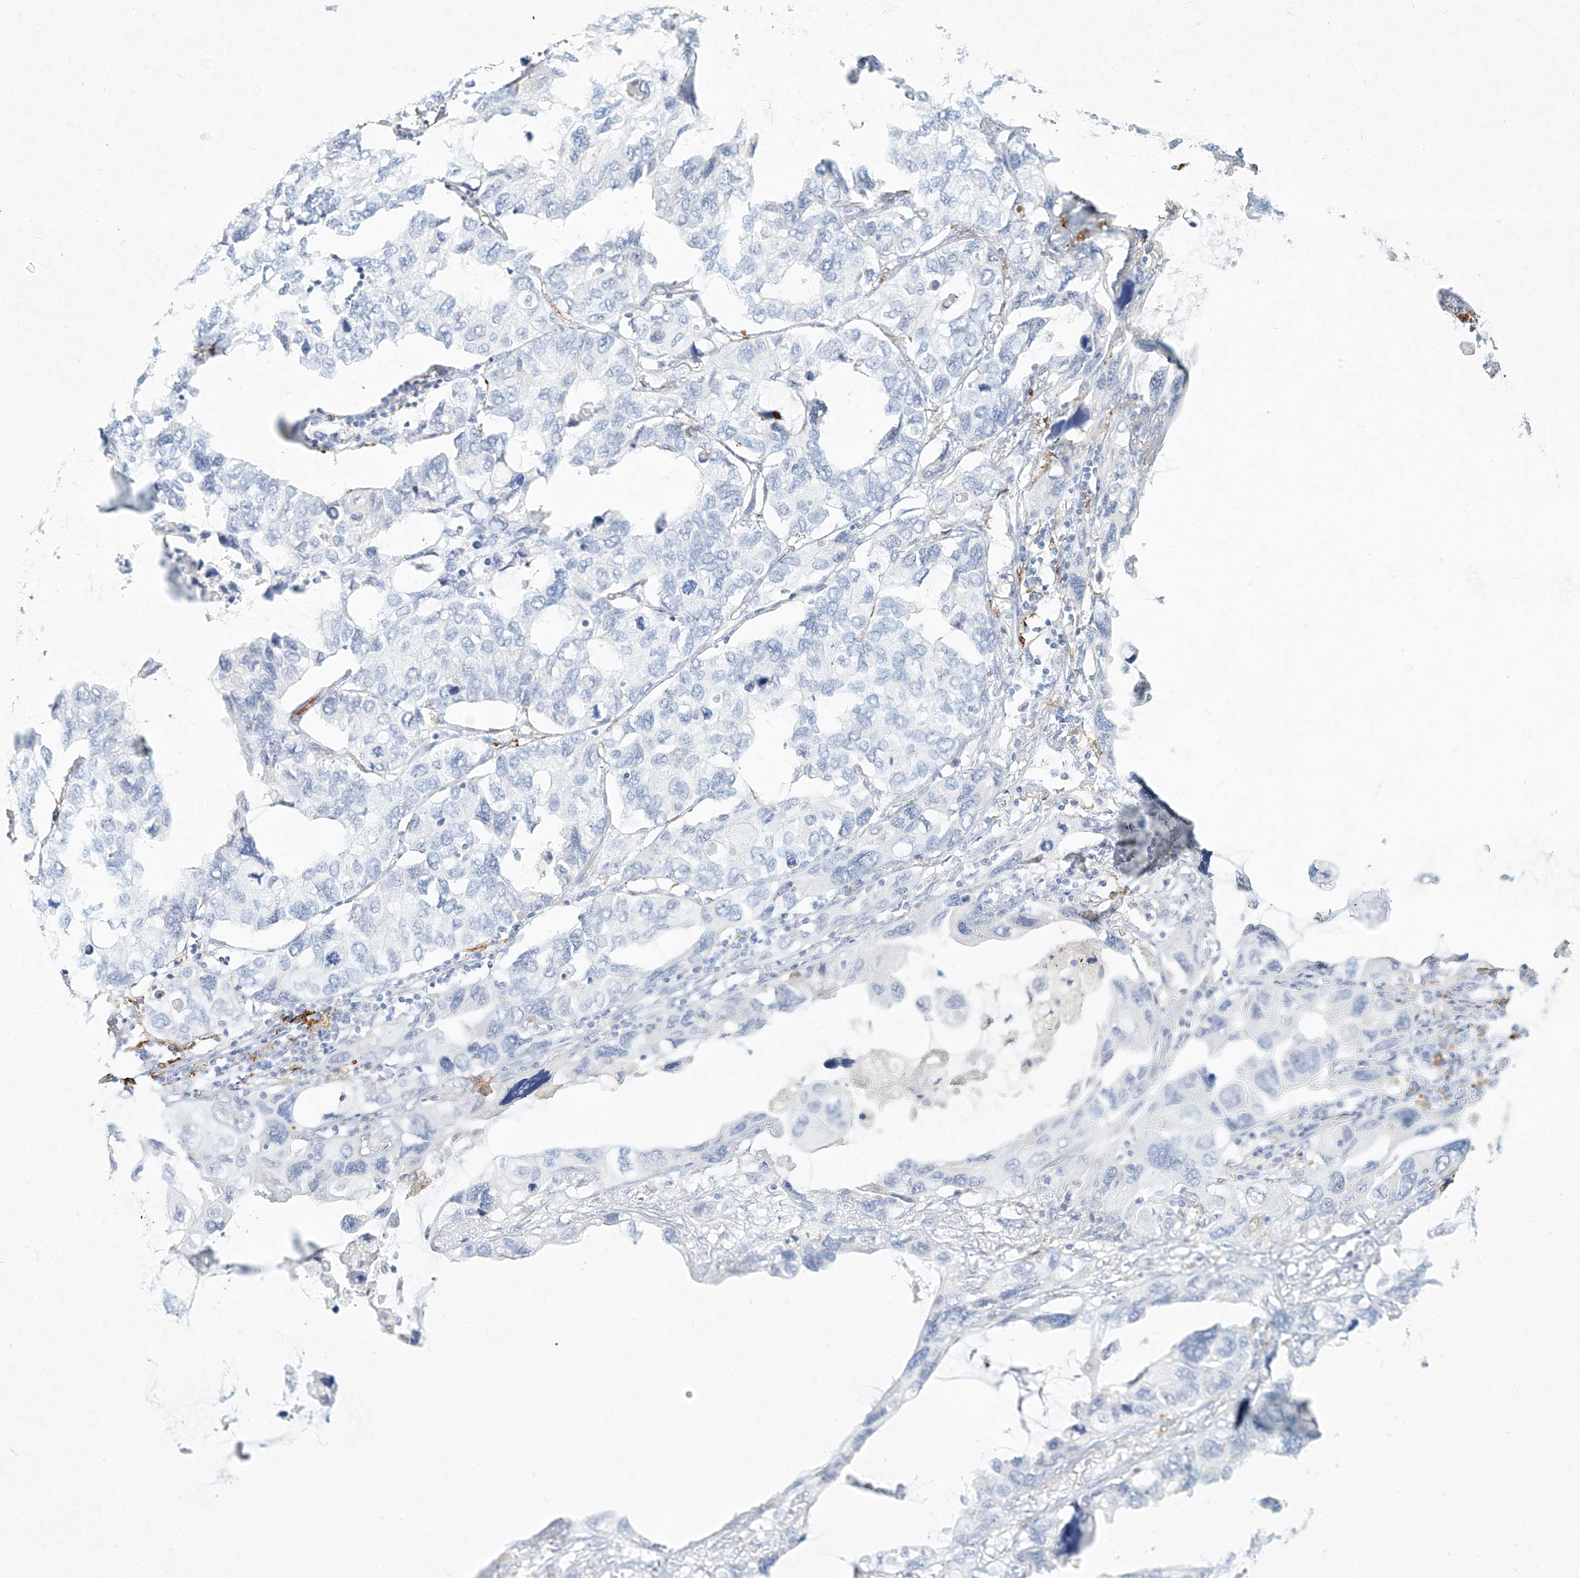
{"staining": {"intensity": "negative", "quantity": "none", "location": "none"}, "tissue": "lung cancer", "cell_type": "Tumor cells", "image_type": "cancer", "snomed": [{"axis": "morphology", "description": "Squamous cell carcinoma, NOS"}, {"axis": "topography", "description": "Lung"}], "caption": "Tumor cells are negative for brown protein staining in lung cancer (squamous cell carcinoma).", "gene": "CD209", "patient": {"sex": "female", "age": 73}}